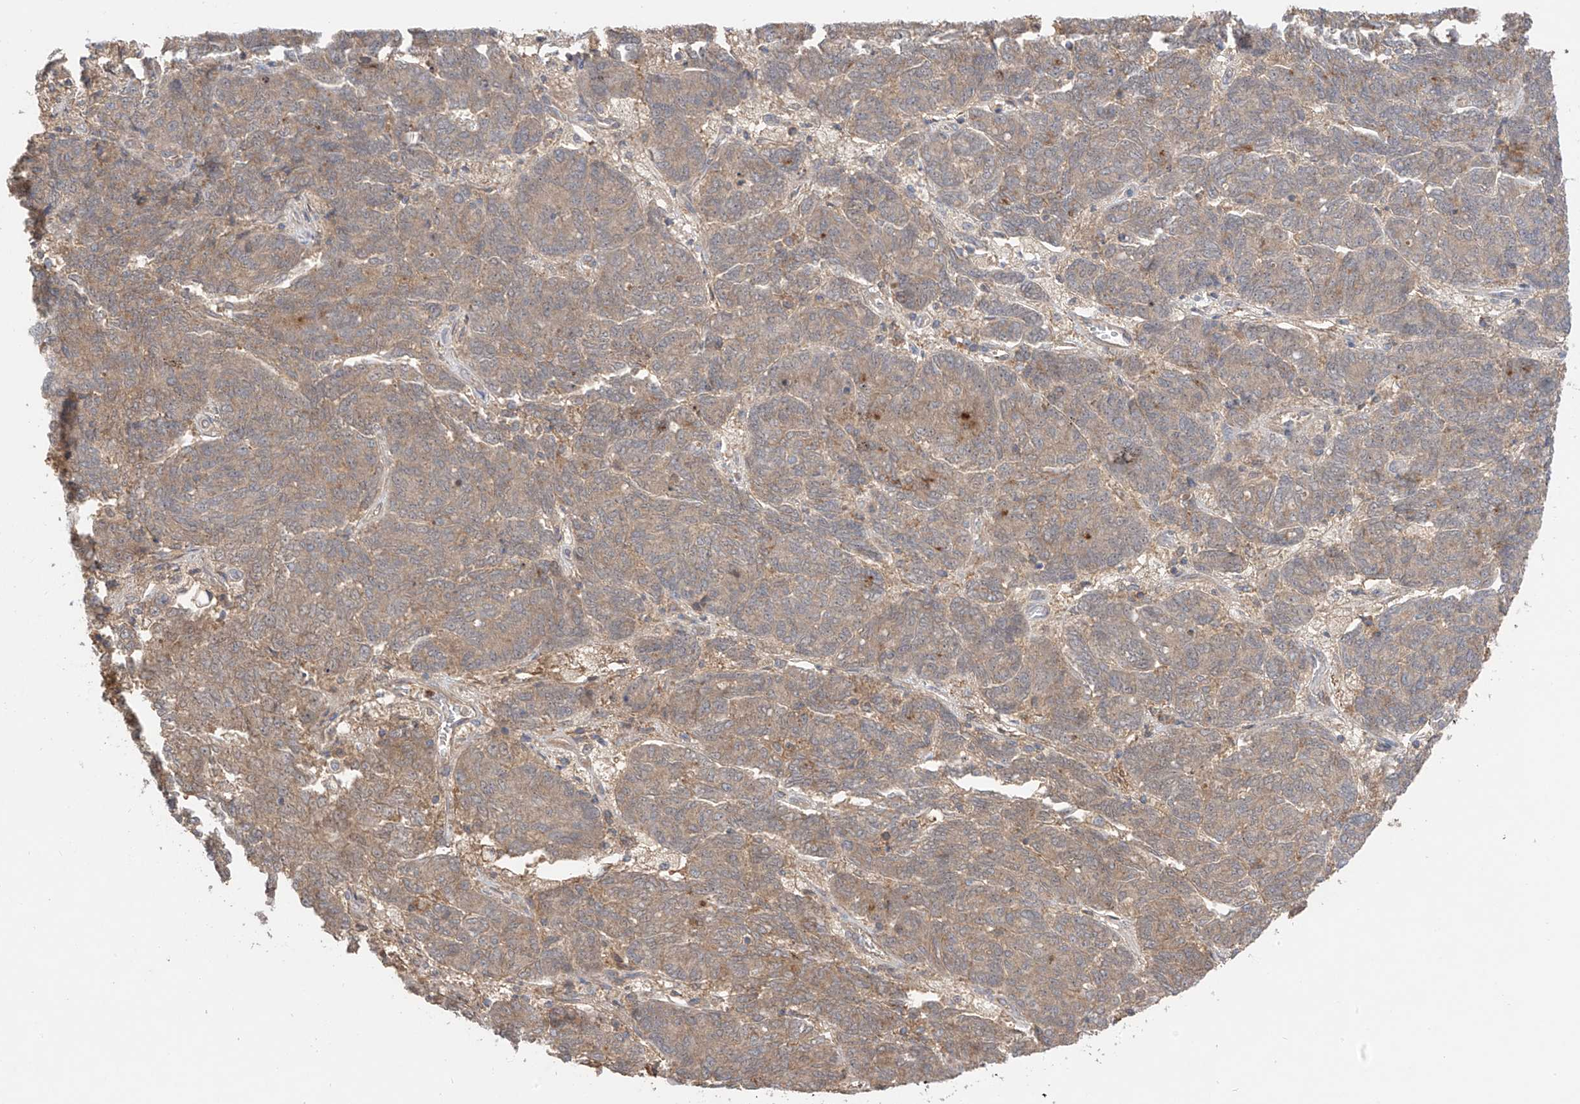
{"staining": {"intensity": "weak", "quantity": "25%-75%", "location": "cytoplasmic/membranous"}, "tissue": "endometrial cancer", "cell_type": "Tumor cells", "image_type": "cancer", "snomed": [{"axis": "morphology", "description": "Adenocarcinoma, NOS"}, {"axis": "topography", "description": "Endometrium"}], "caption": "The histopathology image displays staining of adenocarcinoma (endometrial), revealing weak cytoplasmic/membranous protein expression (brown color) within tumor cells.", "gene": "CACNA2D4", "patient": {"sex": "female", "age": 80}}